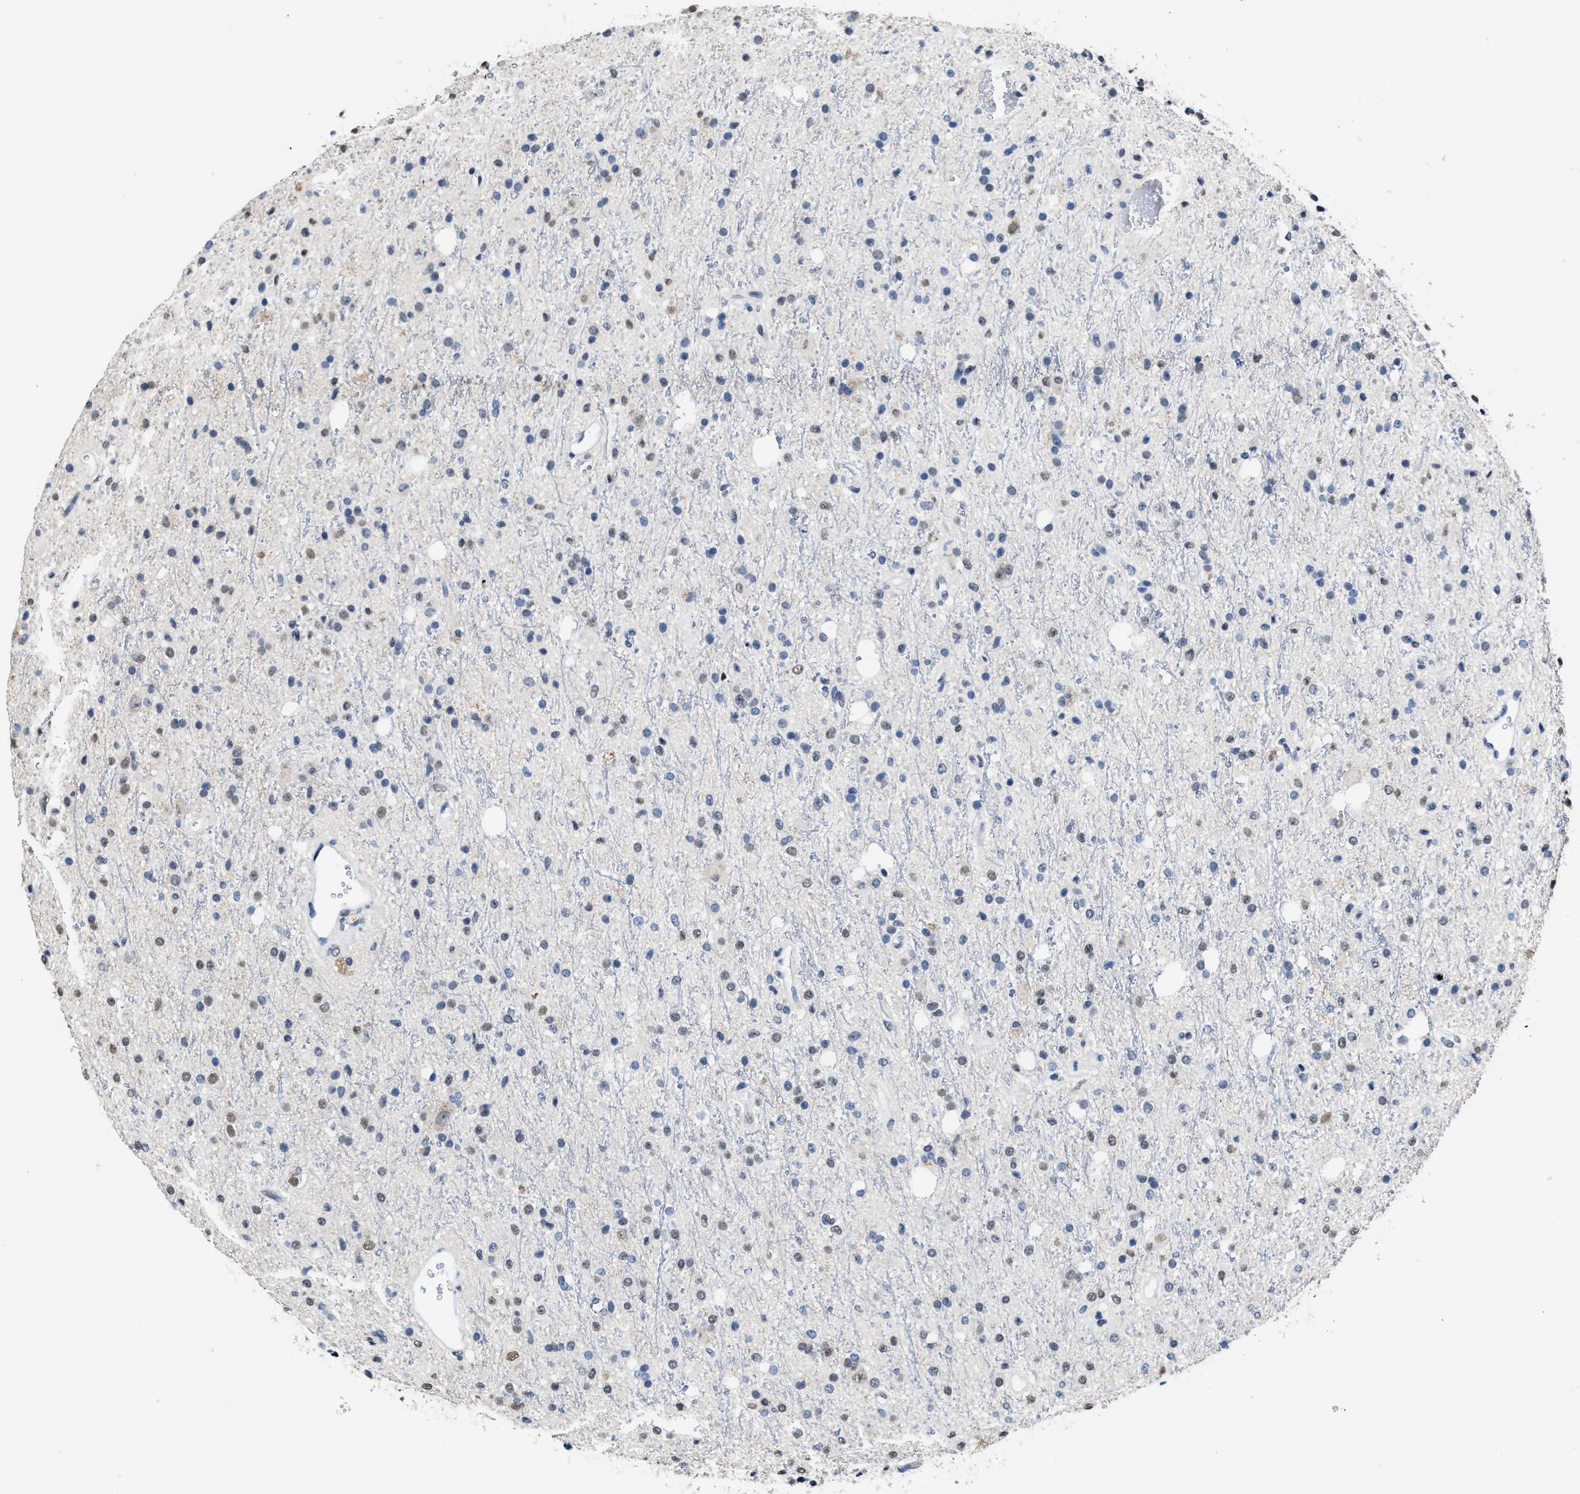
{"staining": {"intensity": "weak", "quantity": "25%-75%", "location": "nuclear"}, "tissue": "glioma", "cell_type": "Tumor cells", "image_type": "cancer", "snomed": [{"axis": "morphology", "description": "Glioma, malignant, High grade"}, {"axis": "topography", "description": "Brain"}], "caption": "Brown immunohistochemical staining in human malignant glioma (high-grade) demonstrates weak nuclear staining in approximately 25%-75% of tumor cells. Nuclei are stained in blue.", "gene": "SUPT16H", "patient": {"sex": "male", "age": 47}}